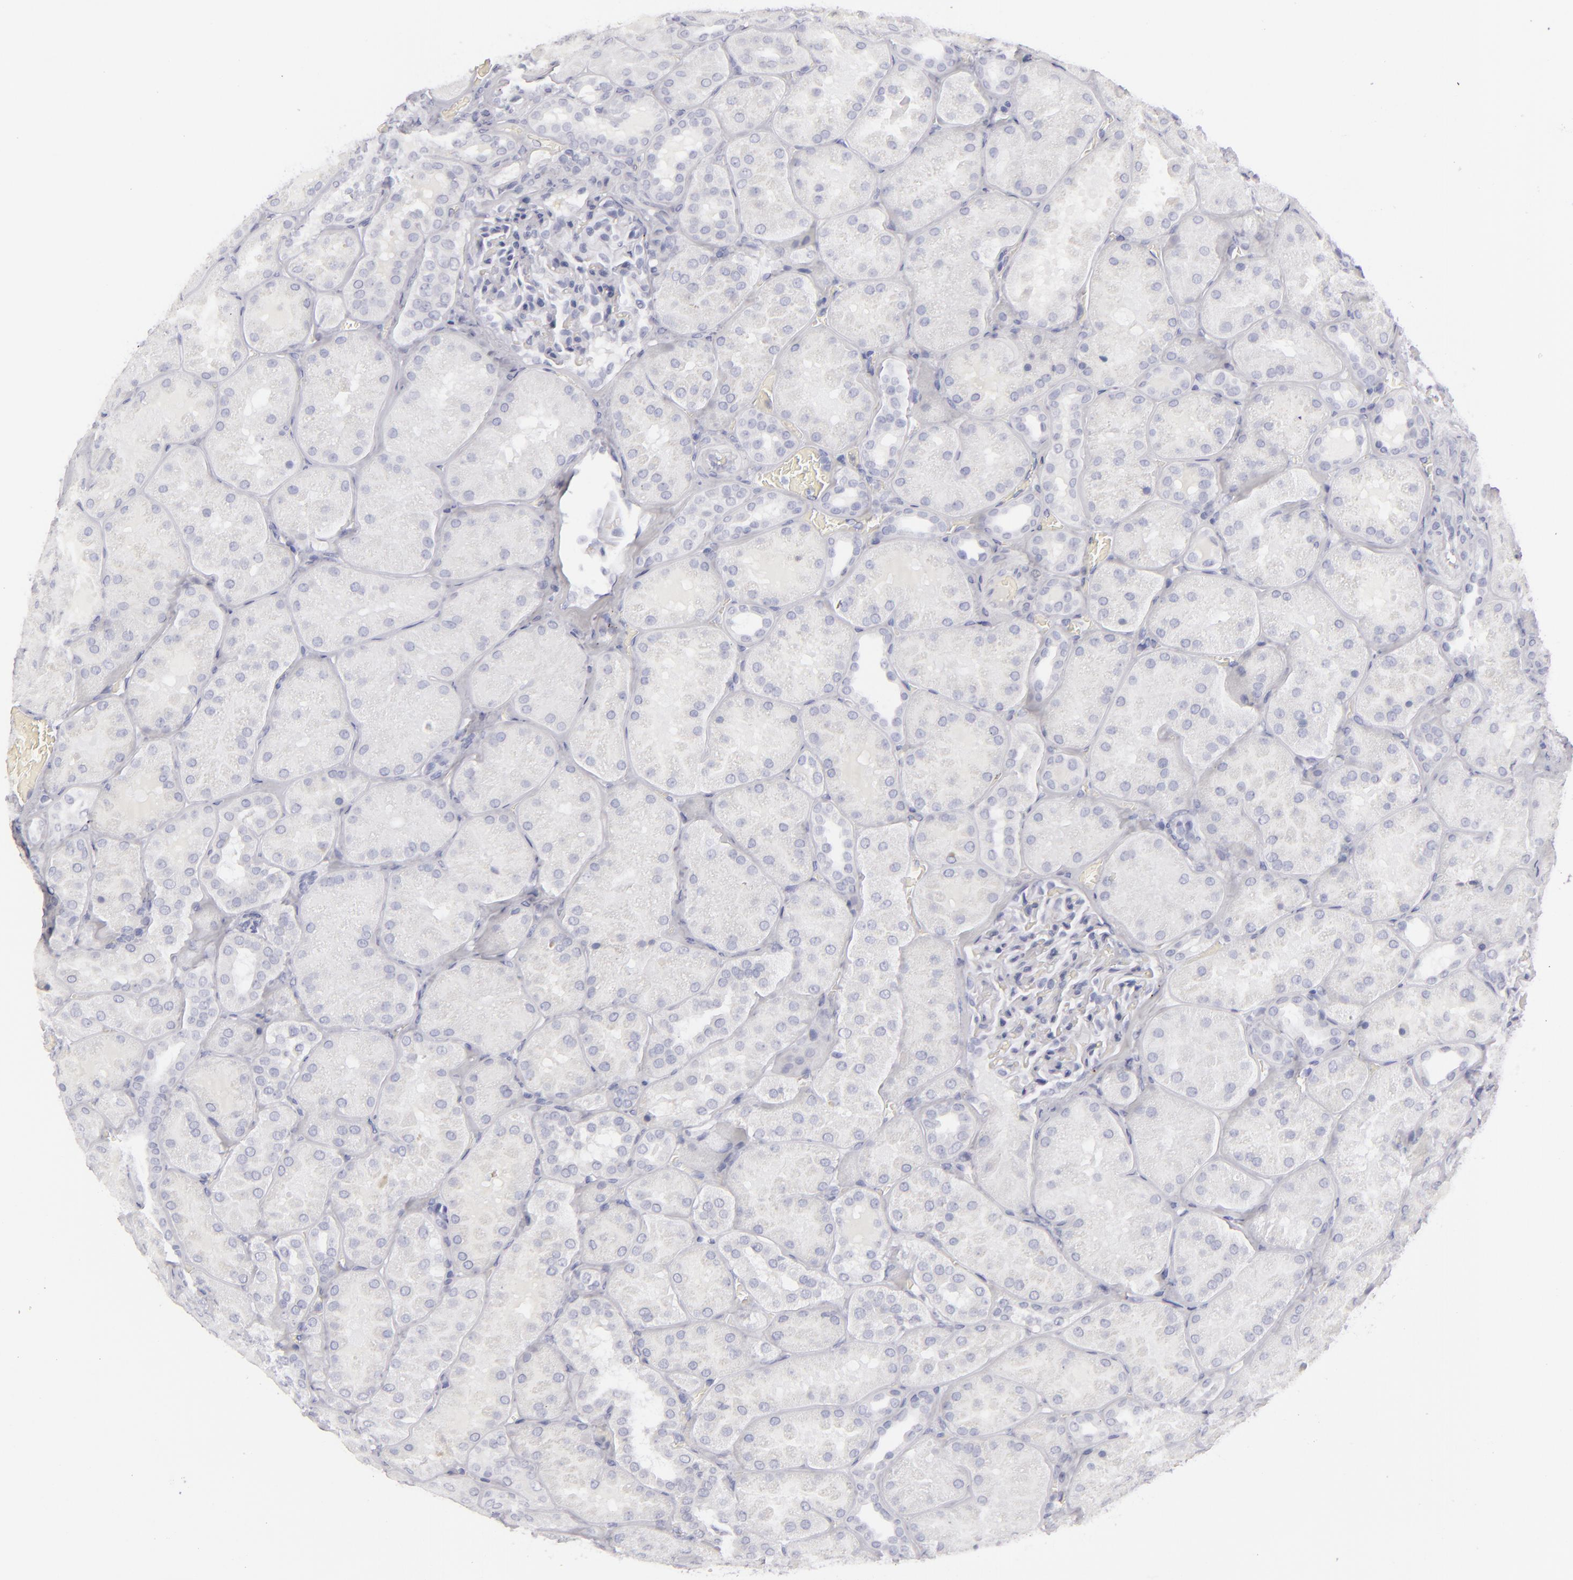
{"staining": {"intensity": "negative", "quantity": "none", "location": "none"}, "tissue": "kidney", "cell_type": "Cells in glomeruli", "image_type": "normal", "snomed": [{"axis": "morphology", "description": "Normal tissue, NOS"}, {"axis": "topography", "description": "Kidney"}], "caption": "This is a photomicrograph of immunohistochemistry staining of unremarkable kidney, which shows no staining in cells in glomeruli.", "gene": "FLG", "patient": {"sex": "male", "age": 28}}